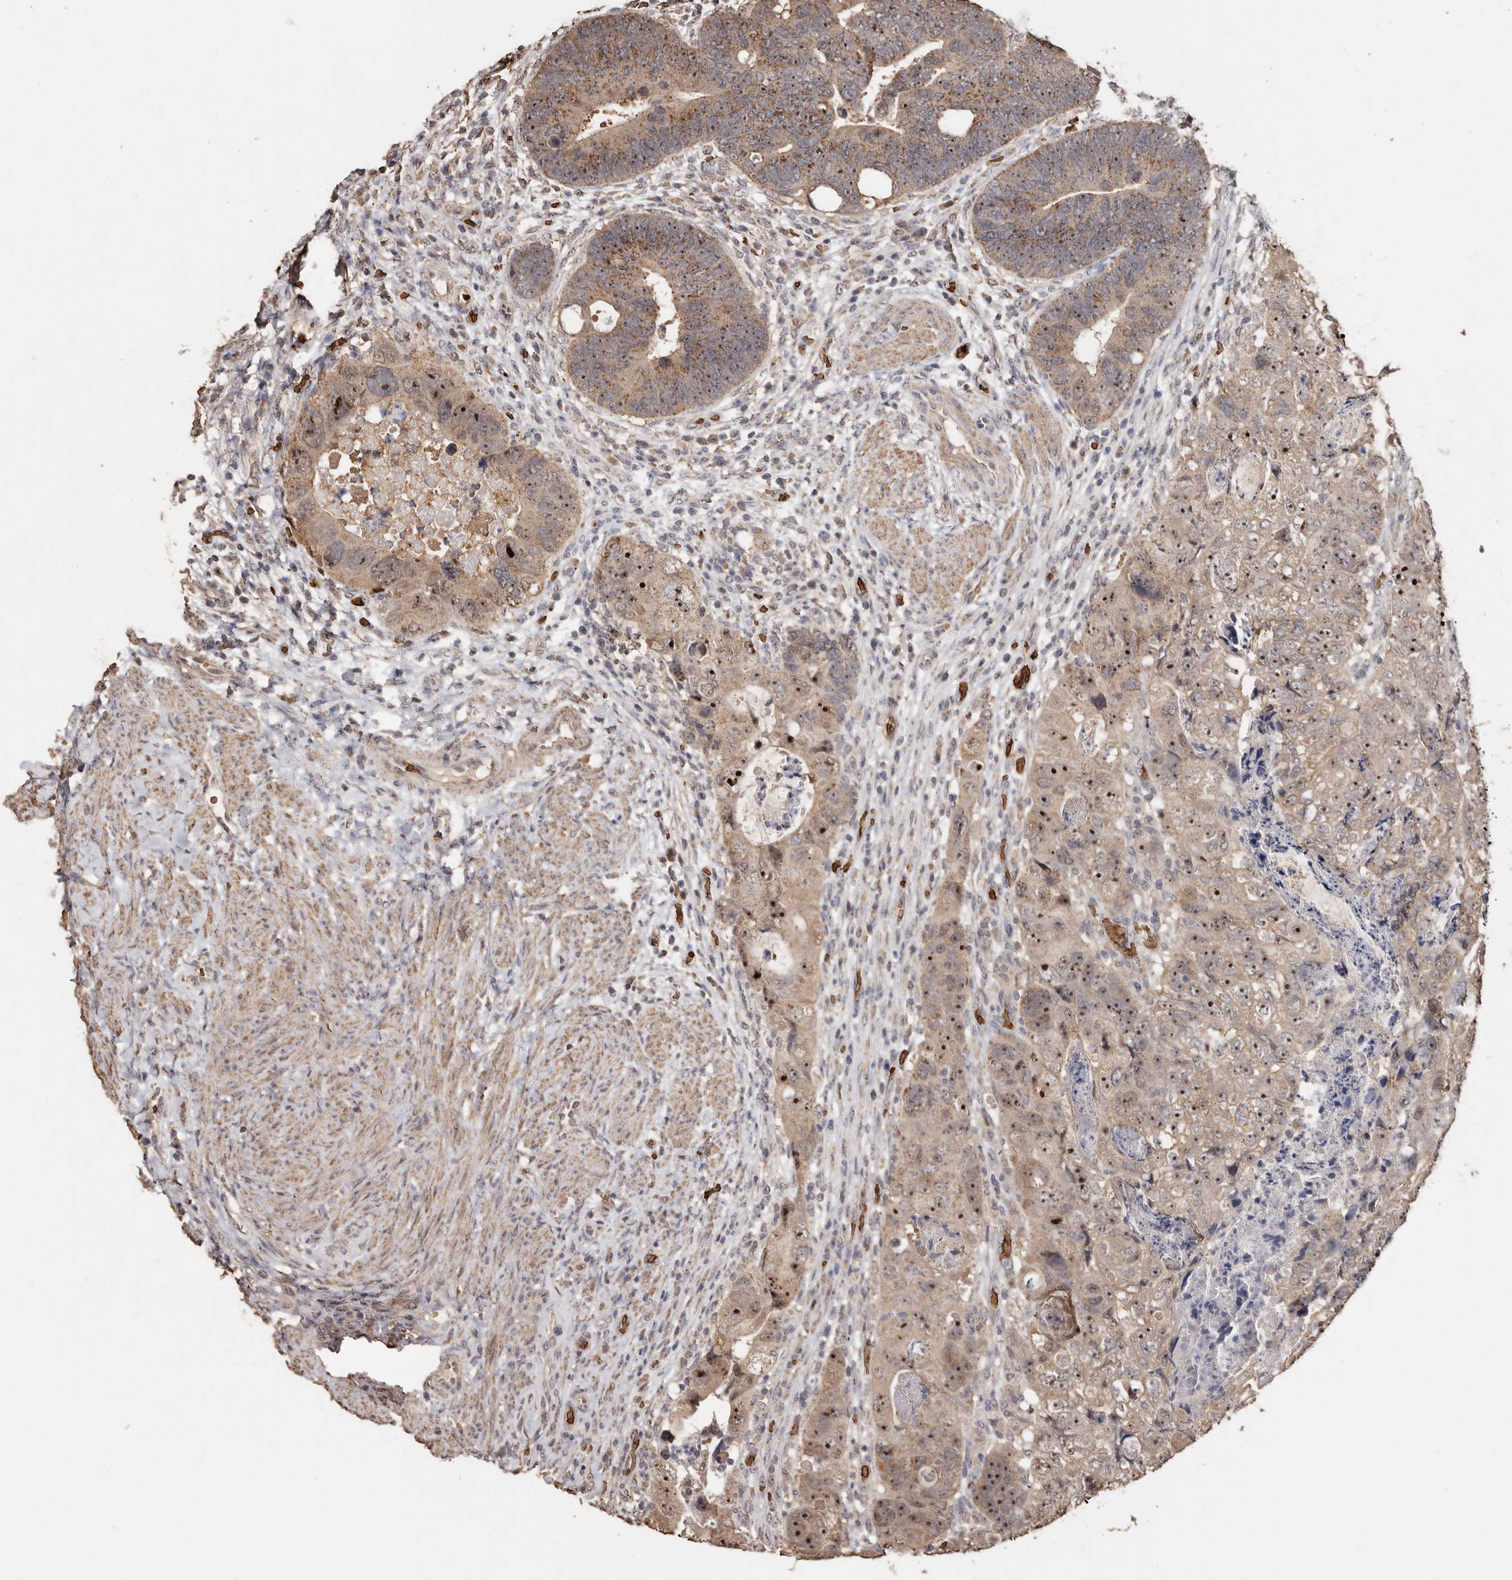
{"staining": {"intensity": "moderate", "quantity": ">75%", "location": "cytoplasmic/membranous,nuclear"}, "tissue": "colorectal cancer", "cell_type": "Tumor cells", "image_type": "cancer", "snomed": [{"axis": "morphology", "description": "Adenocarcinoma, NOS"}, {"axis": "topography", "description": "Rectum"}], "caption": "An image of human adenocarcinoma (colorectal) stained for a protein displays moderate cytoplasmic/membranous and nuclear brown staining in tumor cells.", "gene": "GRAMD2A", "patient": {"sex": "male", "age": 59}}